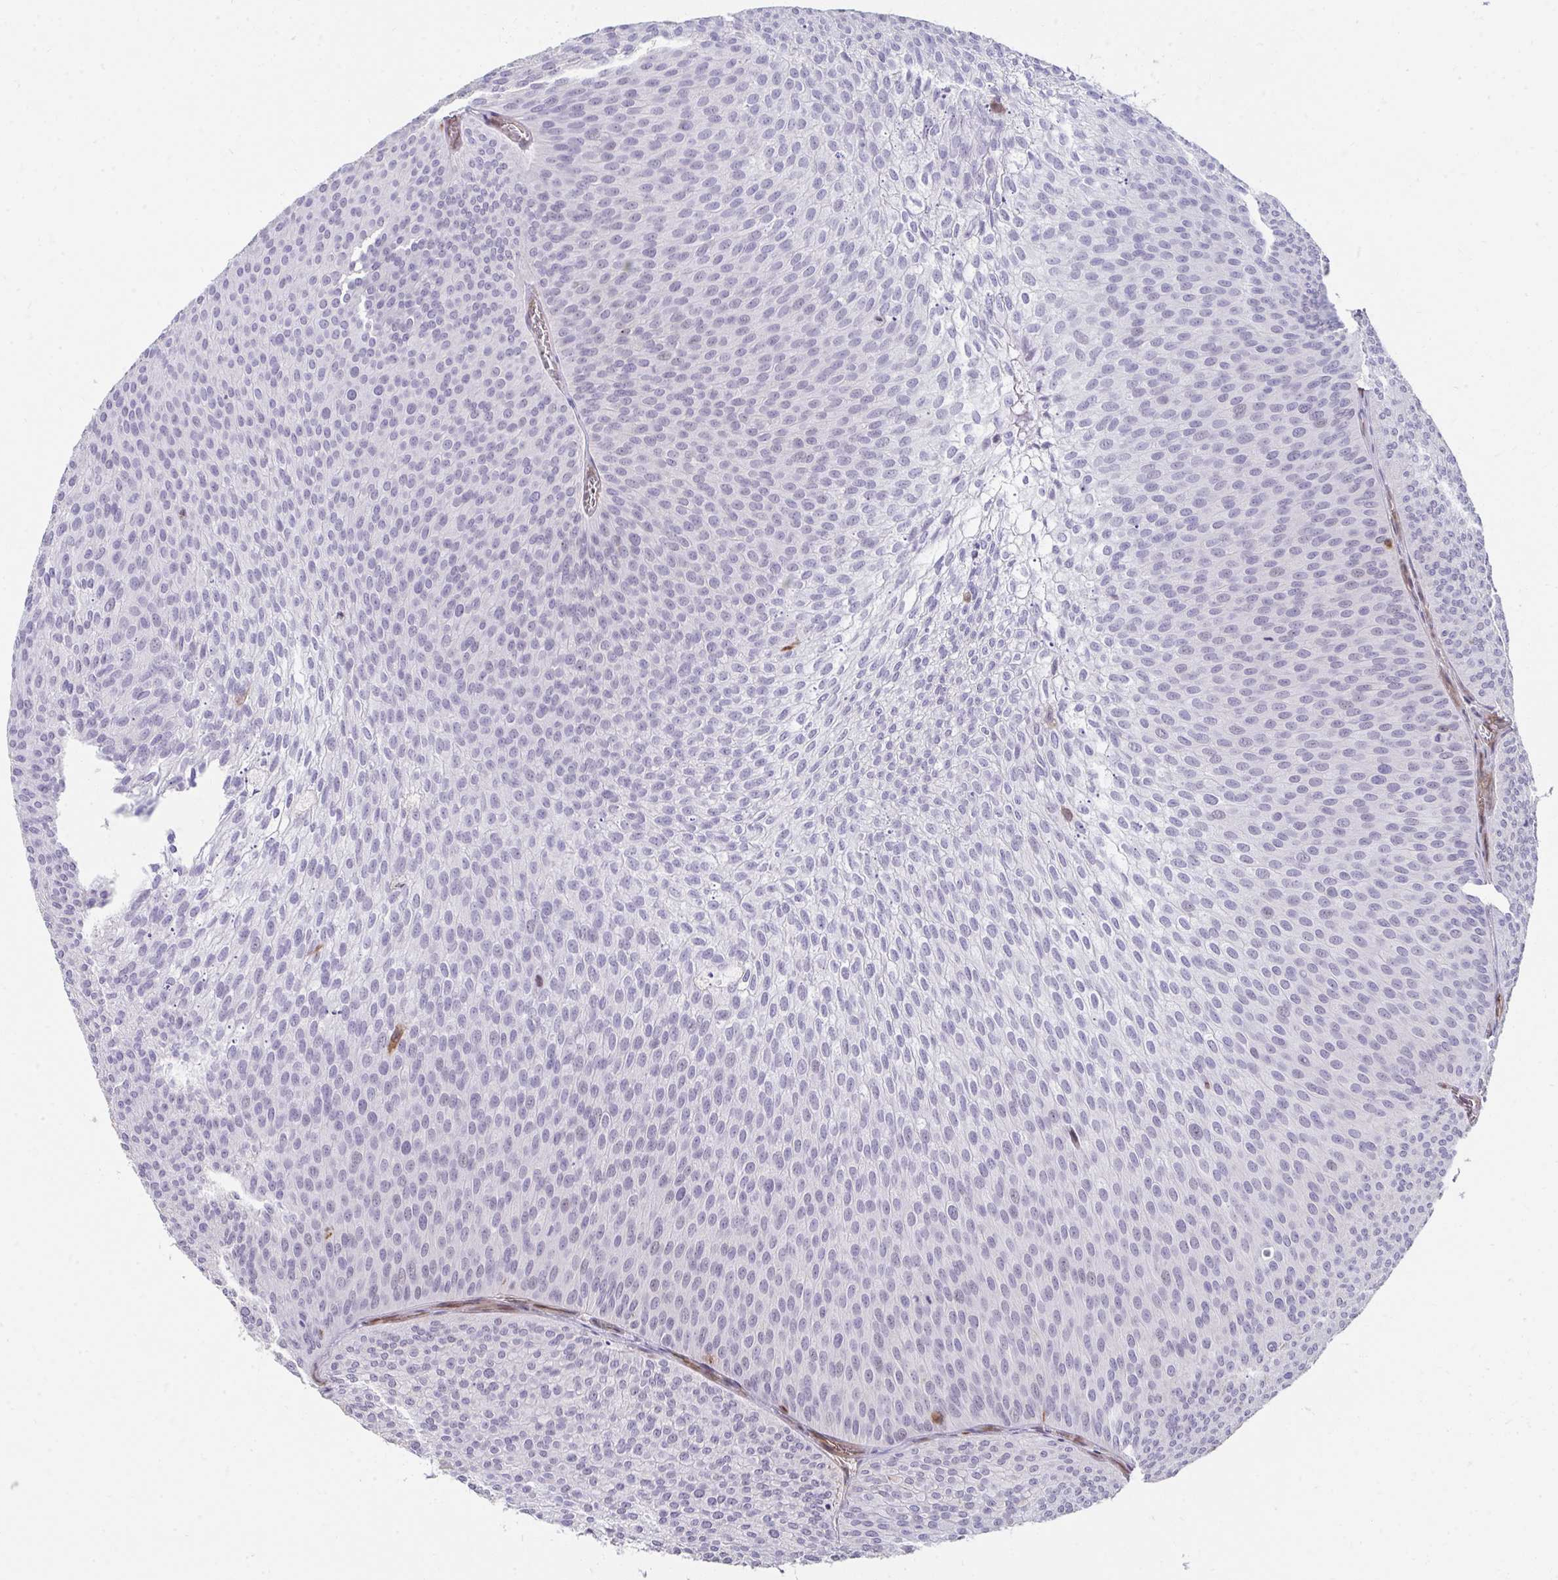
{"staining": {"intensity": "negative", "quantity": "none", "location": "none"}, "tissue": "urothelial cancer", "cell_type": "Tumor cells", "image_type": "cancer", "snomed": [{"axis": "morphology", "description": "Urothelial carcinoma, Low grade"}, {"axis": "topography", "description": "Urinary bladder"}], "caption": "DAB immunohistochemical staining of human urothelial cancer reveals no significant staining in tumor cells.", "gene": "FOXN3", "patient": {"sex": "male", "age": 91}}